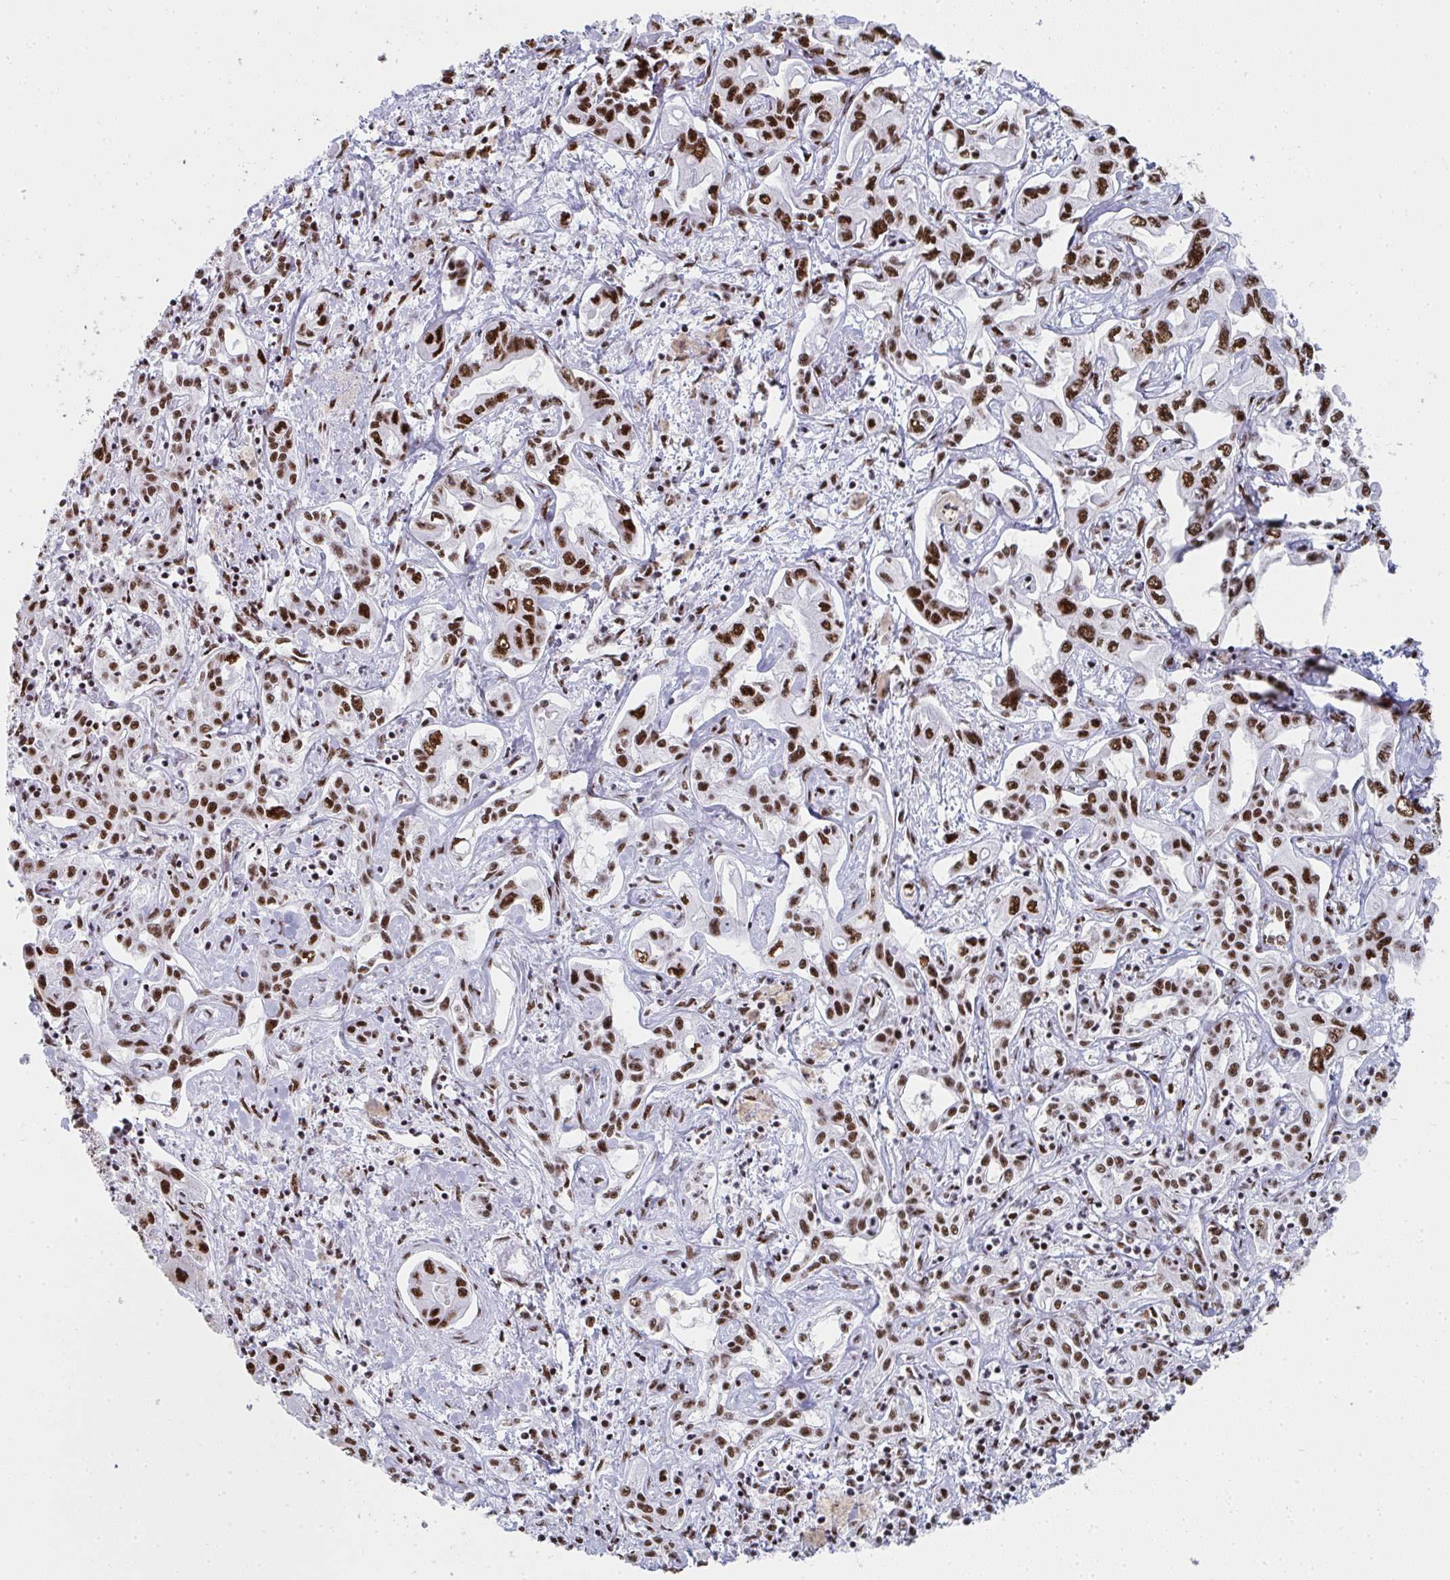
{"staining": {"intensity": "strong", "quantity": ">75%", "location": "nuclear"}, "tissue": "liver cancer", "cell_type": "Tumor cells", "image_type": "cancer", "snomed": [{"axis": "morphology", "description": "Cholangiocarcinoma"}, {"axis": "topography", "description": "Liver"}], "caption": "Immunohistochemistry histopathology image of liver cancer stained for a protein (brown), which reveals high levels of strong nuclear positivity in approximately >75% of tumor cells.", "gene": "SNRNP70", "patient": {"sex": "female", "age": 64}}